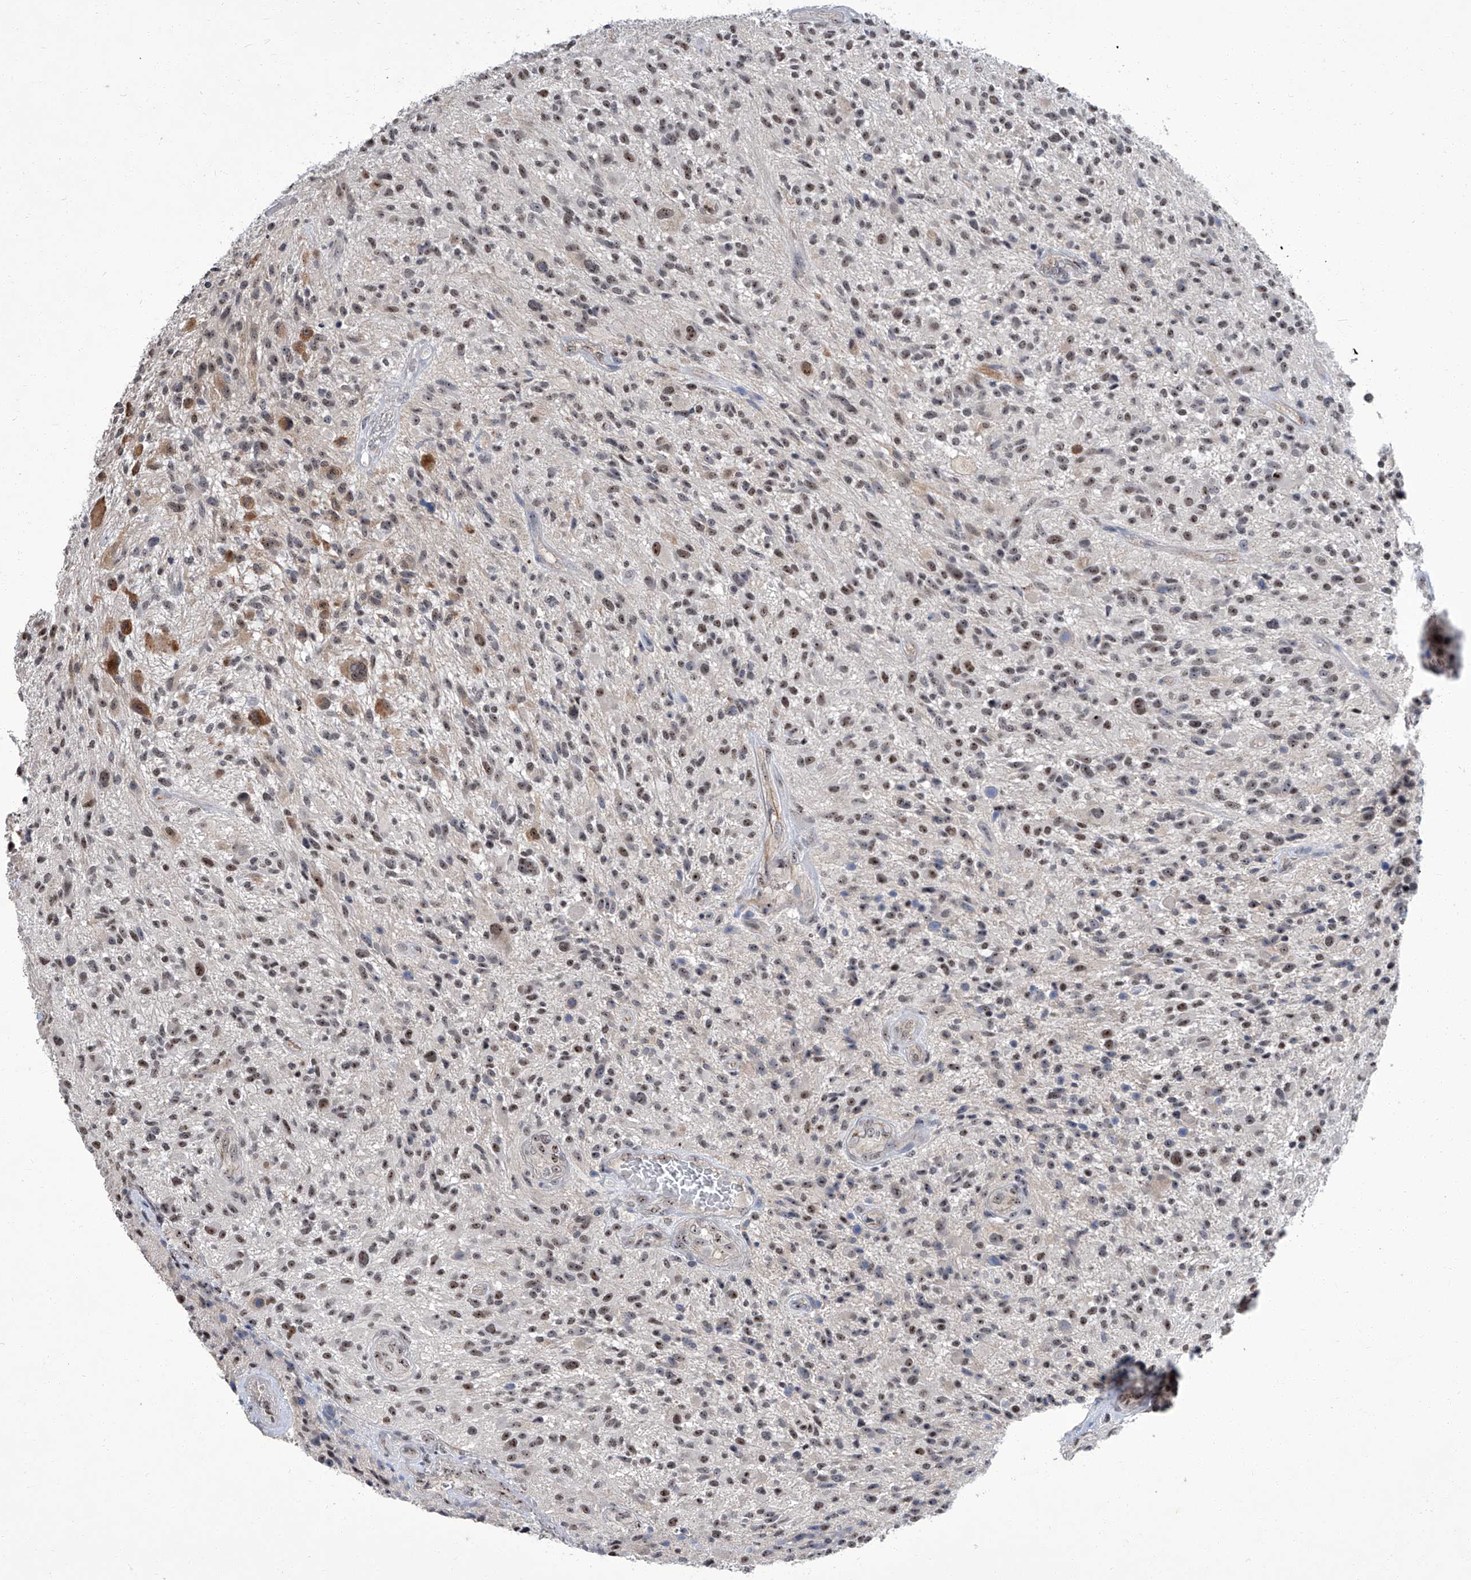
{"staining": {"intensity": "weak", "quantity": "25%-75%", "location": "nuclear"}, "tissue": "glioma", "cell_type": "Tumor cells", "image_type": "cancer", "snomed": [{"axis": "morphology", "description": "Glioma, malignant, High grade"}, {"axis": "topography", "description": "Brain"}], "caption": "Malignant glioma (high-grade) stained for a protein exhibits weak nuclear positivity in tumor cells. The staining is performed using DAB (3,3'-diaminobenzidine) brown chromogen to label protein expression. The nuclei are counter-stained blue using hematoxylin.", "gene": "CMTR1", "patient": {"sex": "male", "age": 47}}